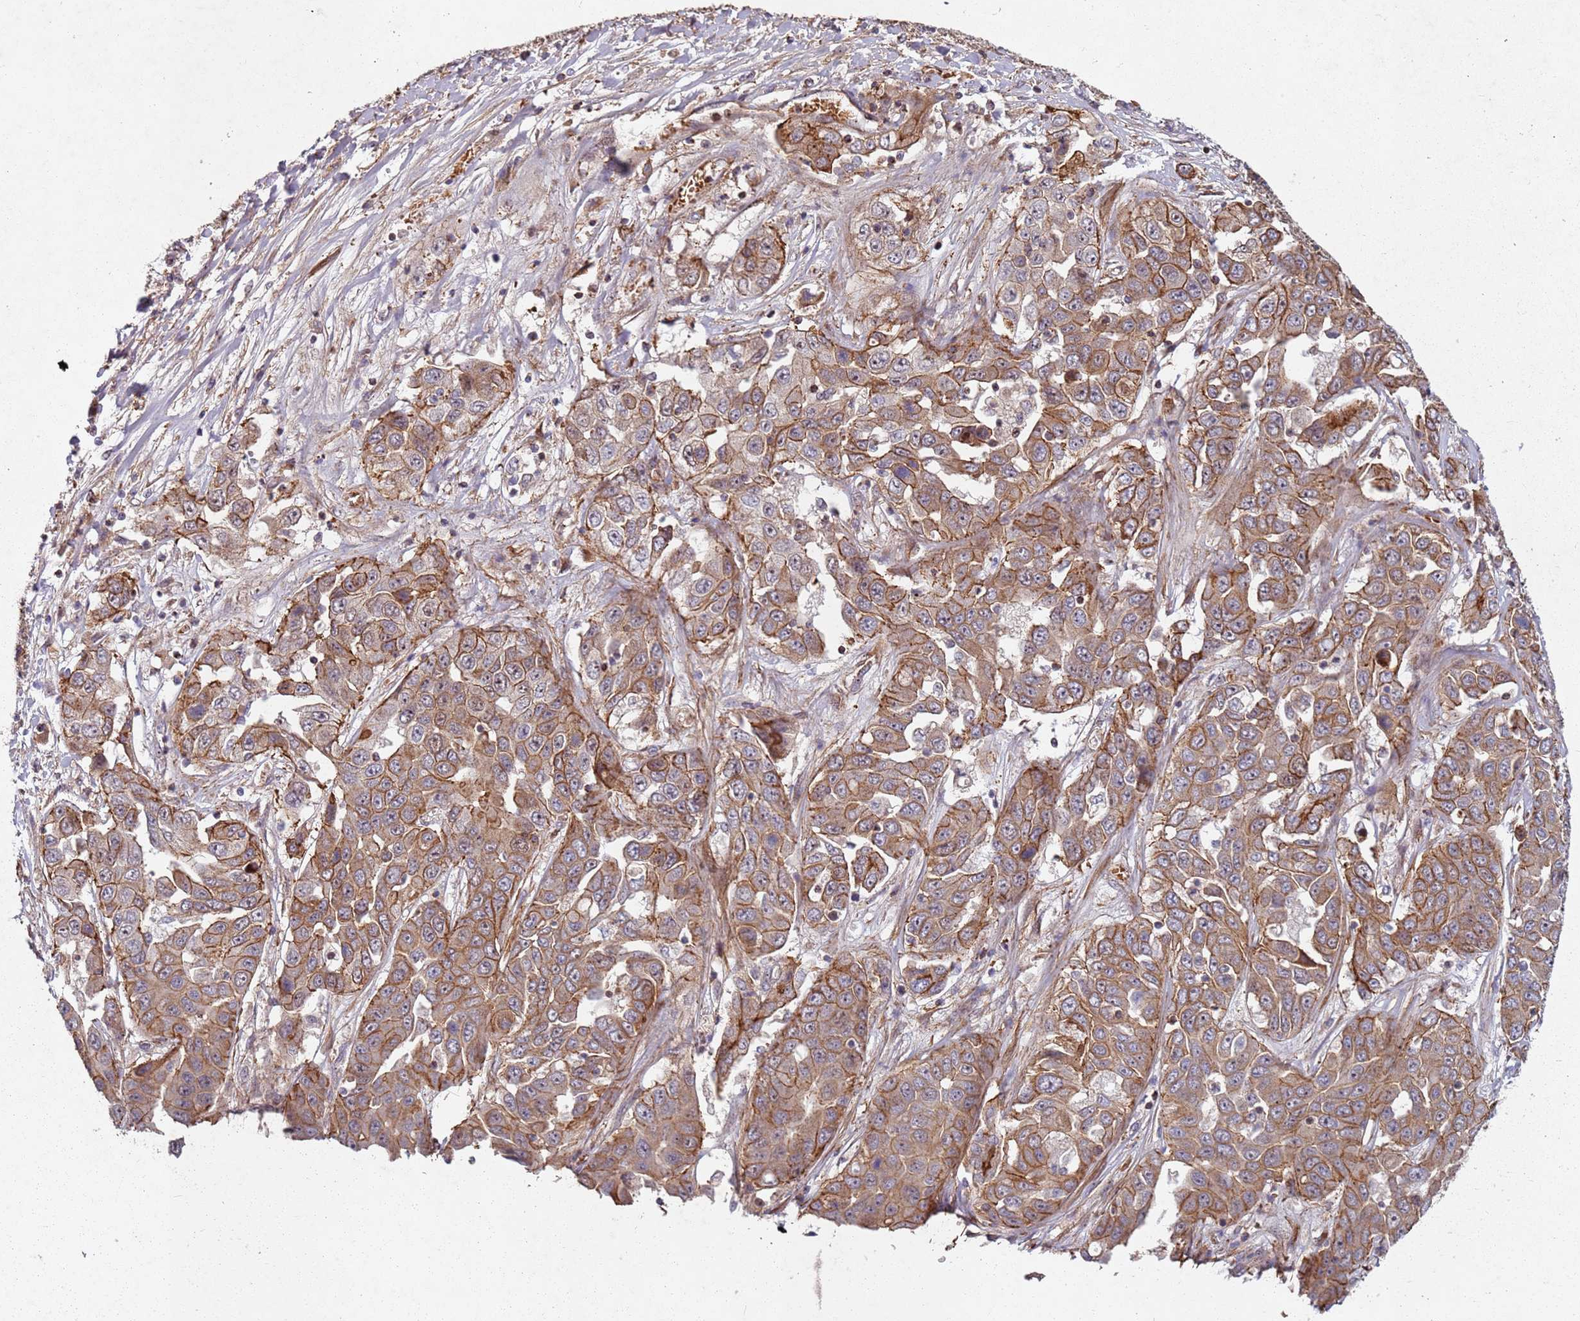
{"staining": {"intensity": "moderate", "quantity": ">75%", "location": "cytoplasmic/membranous"}, "tissue": "liver cancer", "cell_type": "Tumor cells", "image_type": "cancer", "snomed": [{"axis": "morphology", "description": "Cholangiocarcinoma"}, {"axis": "topography", "description": "Liver"}], "caption": "The micrograph demonstrates staining of cholangiocarcinoma (liver), revealing moderate cytoplasmic/membranous protein positivity (brown color) within tumor cells.", "gene": "C2CD4B", "patient": {"sex": "female", "age": 52}}